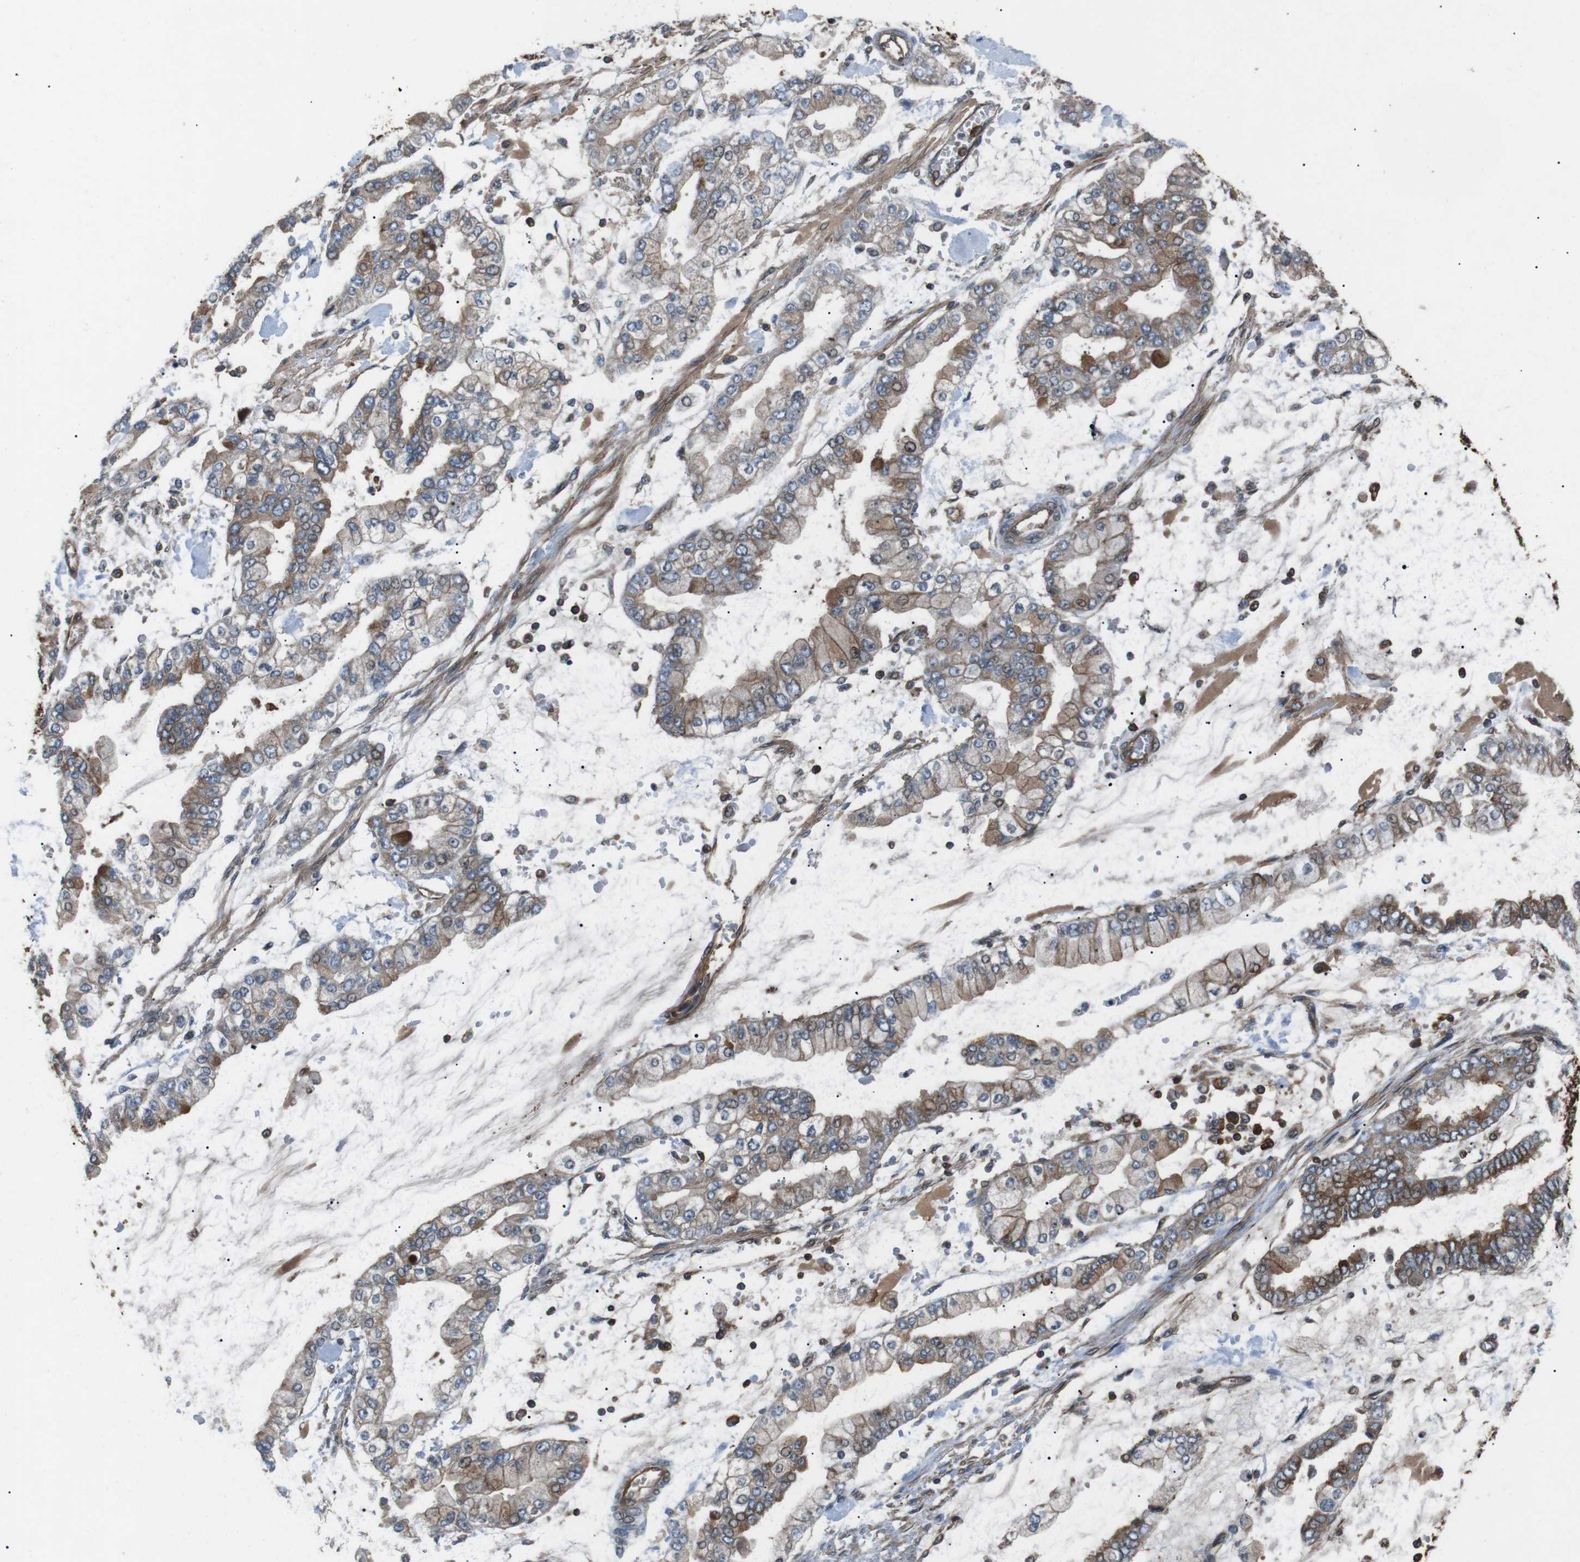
{"staining": {"intensity": "moderate", "quantity": "25%-75%", "location": "cytoplasmic/membranous"}, "tissue": "stomach cancer", "cell_type": "Tumor cells", "image_type": "cancer", "snomed": [{"axis": "morphology", "description": "Normal tissue, NOS"}, {"axis": "morphology", "description": "Adenocarcinoma, NOS"}, {"axis": "topography", "description": "Stomach, upper"}, {"axis": "topography", "description": "Stomach"}], "caption": "The histopathology image displays staining of stomach cancer, revealing moderate cytoplasmic/membranous protein expression (brown color) within tumor cells.", "gene": "GPR161", "patient": {"sex": "male", "age": 76}}